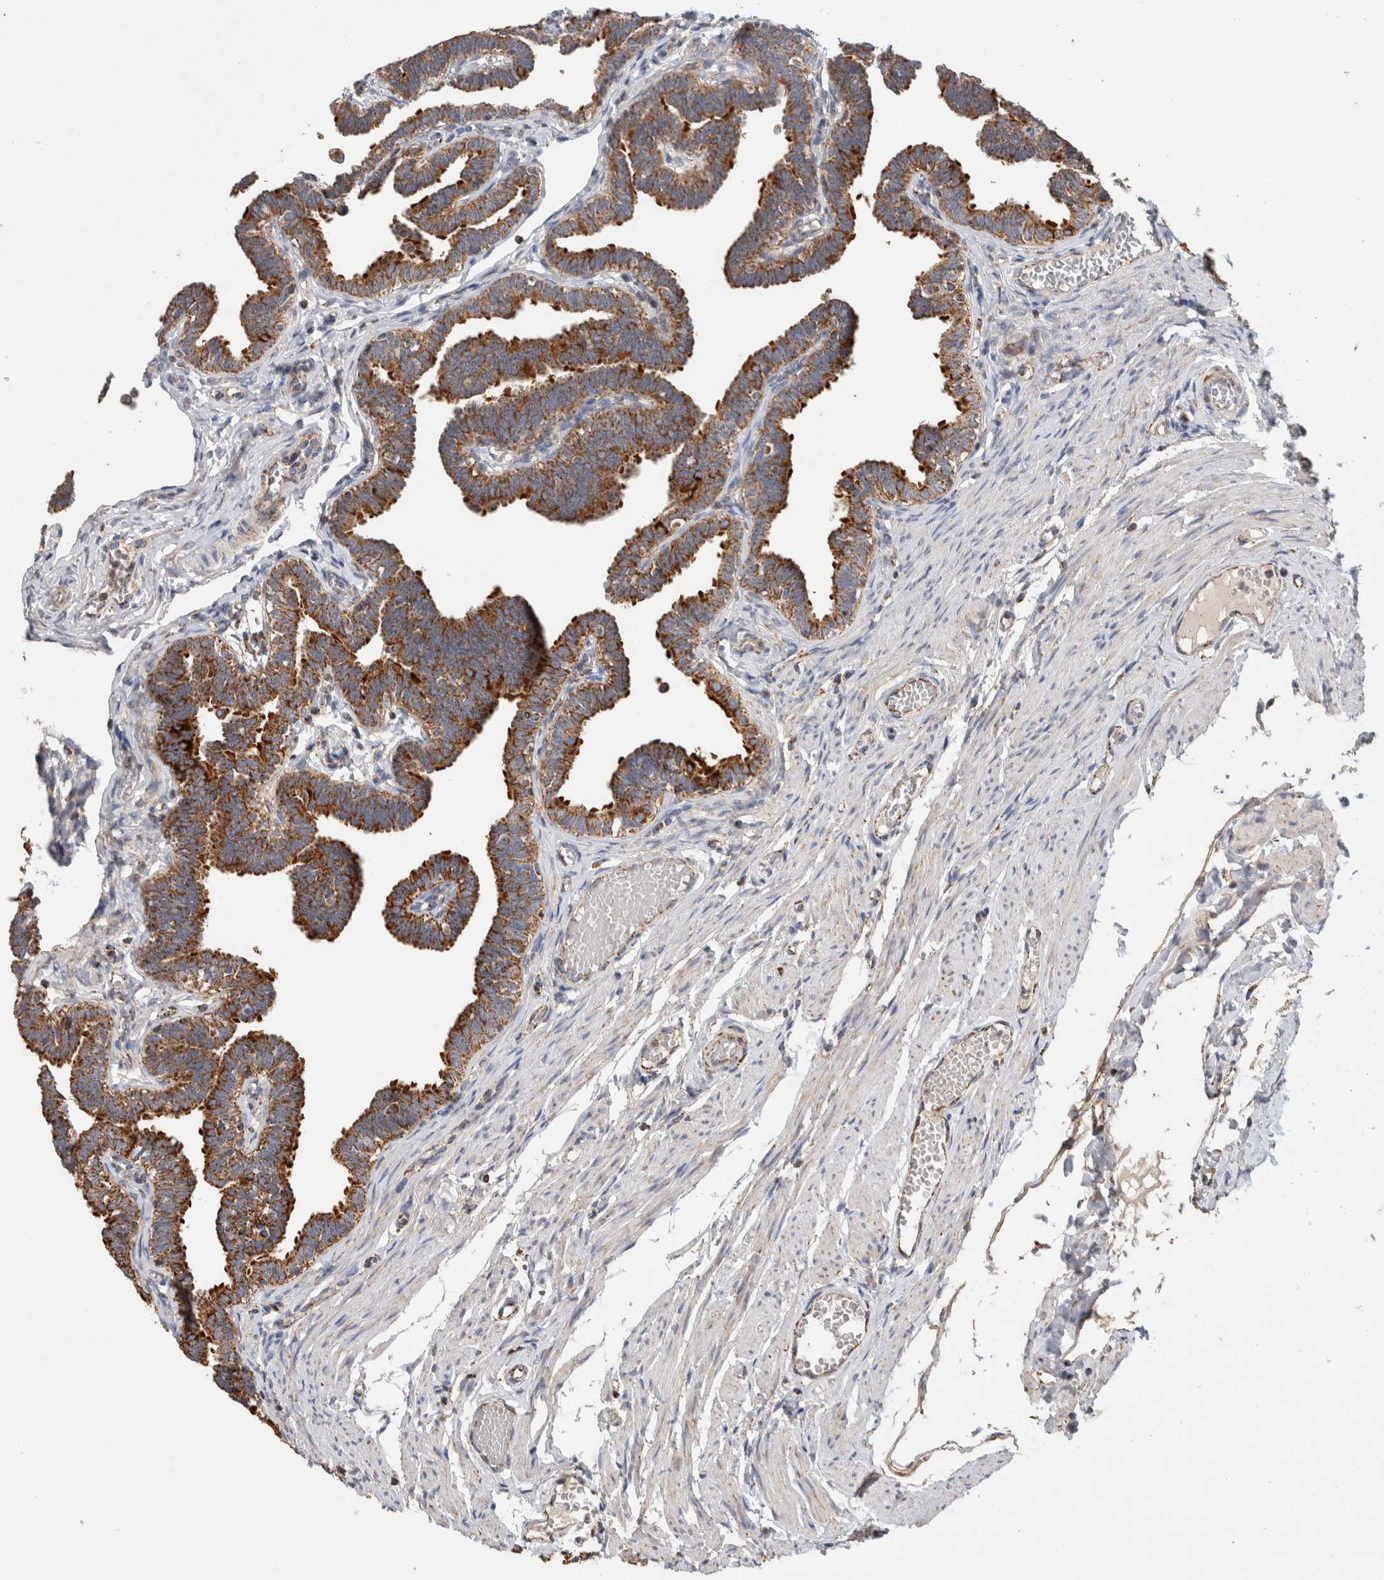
{"staining": {"intensity": "strong", "quantity": ">75%", "location": "cytoplasmic/membranous"}, "tissue": "fallopian tube", "cell_type": "Glandular cells", "image_type": "normal", "snomed": [{"axis": "morphology", "description": "Normal tissue, NOS"}, {"axis": "topography", "description": "Fallopian tube"}, {"axis": "topography", "description": "Ovary"}], "caption": "Immunohistochemistry histopathology image of normal fallopian tube stained for a protein (brown), which reveals high levels of strong cytoplasmic/membranous staining in about >75% of glandular cells.", "gene": "IARS2", "patient": {"sex": "female", "age": 23}}